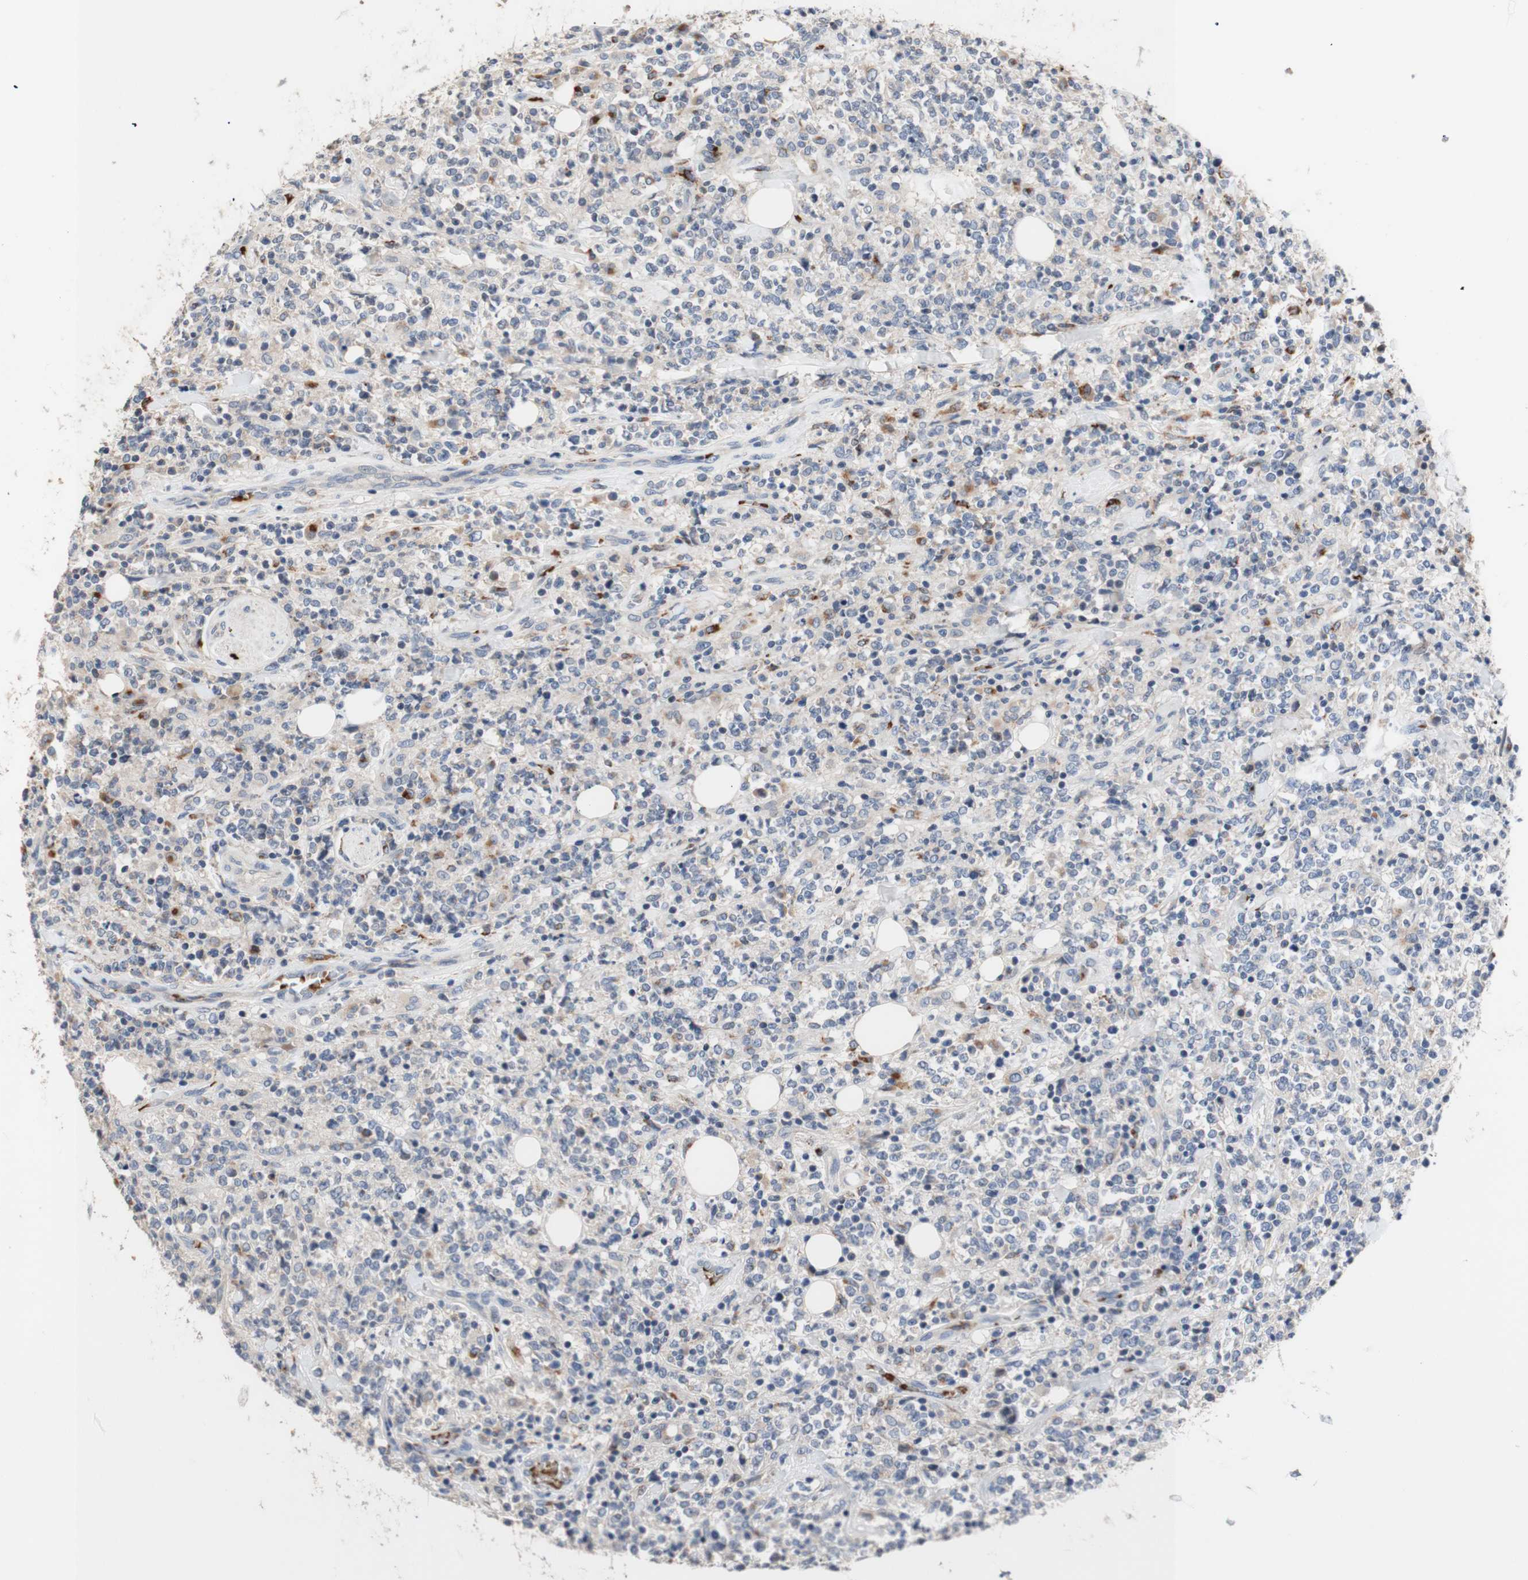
{"staining": {"intensity": "strong", "quantity": "<25%", "location": "cytoplasmic/membranous"}, "tissue": "lymphoma", "cell_type": "Tumor cells", "image_type": "cancer", "snomed": [{"axis": "morphology", "description": "Malignant lymphoma, non-Hodgkin's type, High grade"}, {"axis": "topography", "description": "Soft tissue"}], "caption": "Tumor cells exhibit medium levels of strong cytoplasmic/membranous positivity in about <25% of cells in high-grade malignant lymphoma, non-Hodgkin's type.", "gene": "CDON", "patient": {"sex": "male", "age": 18}}